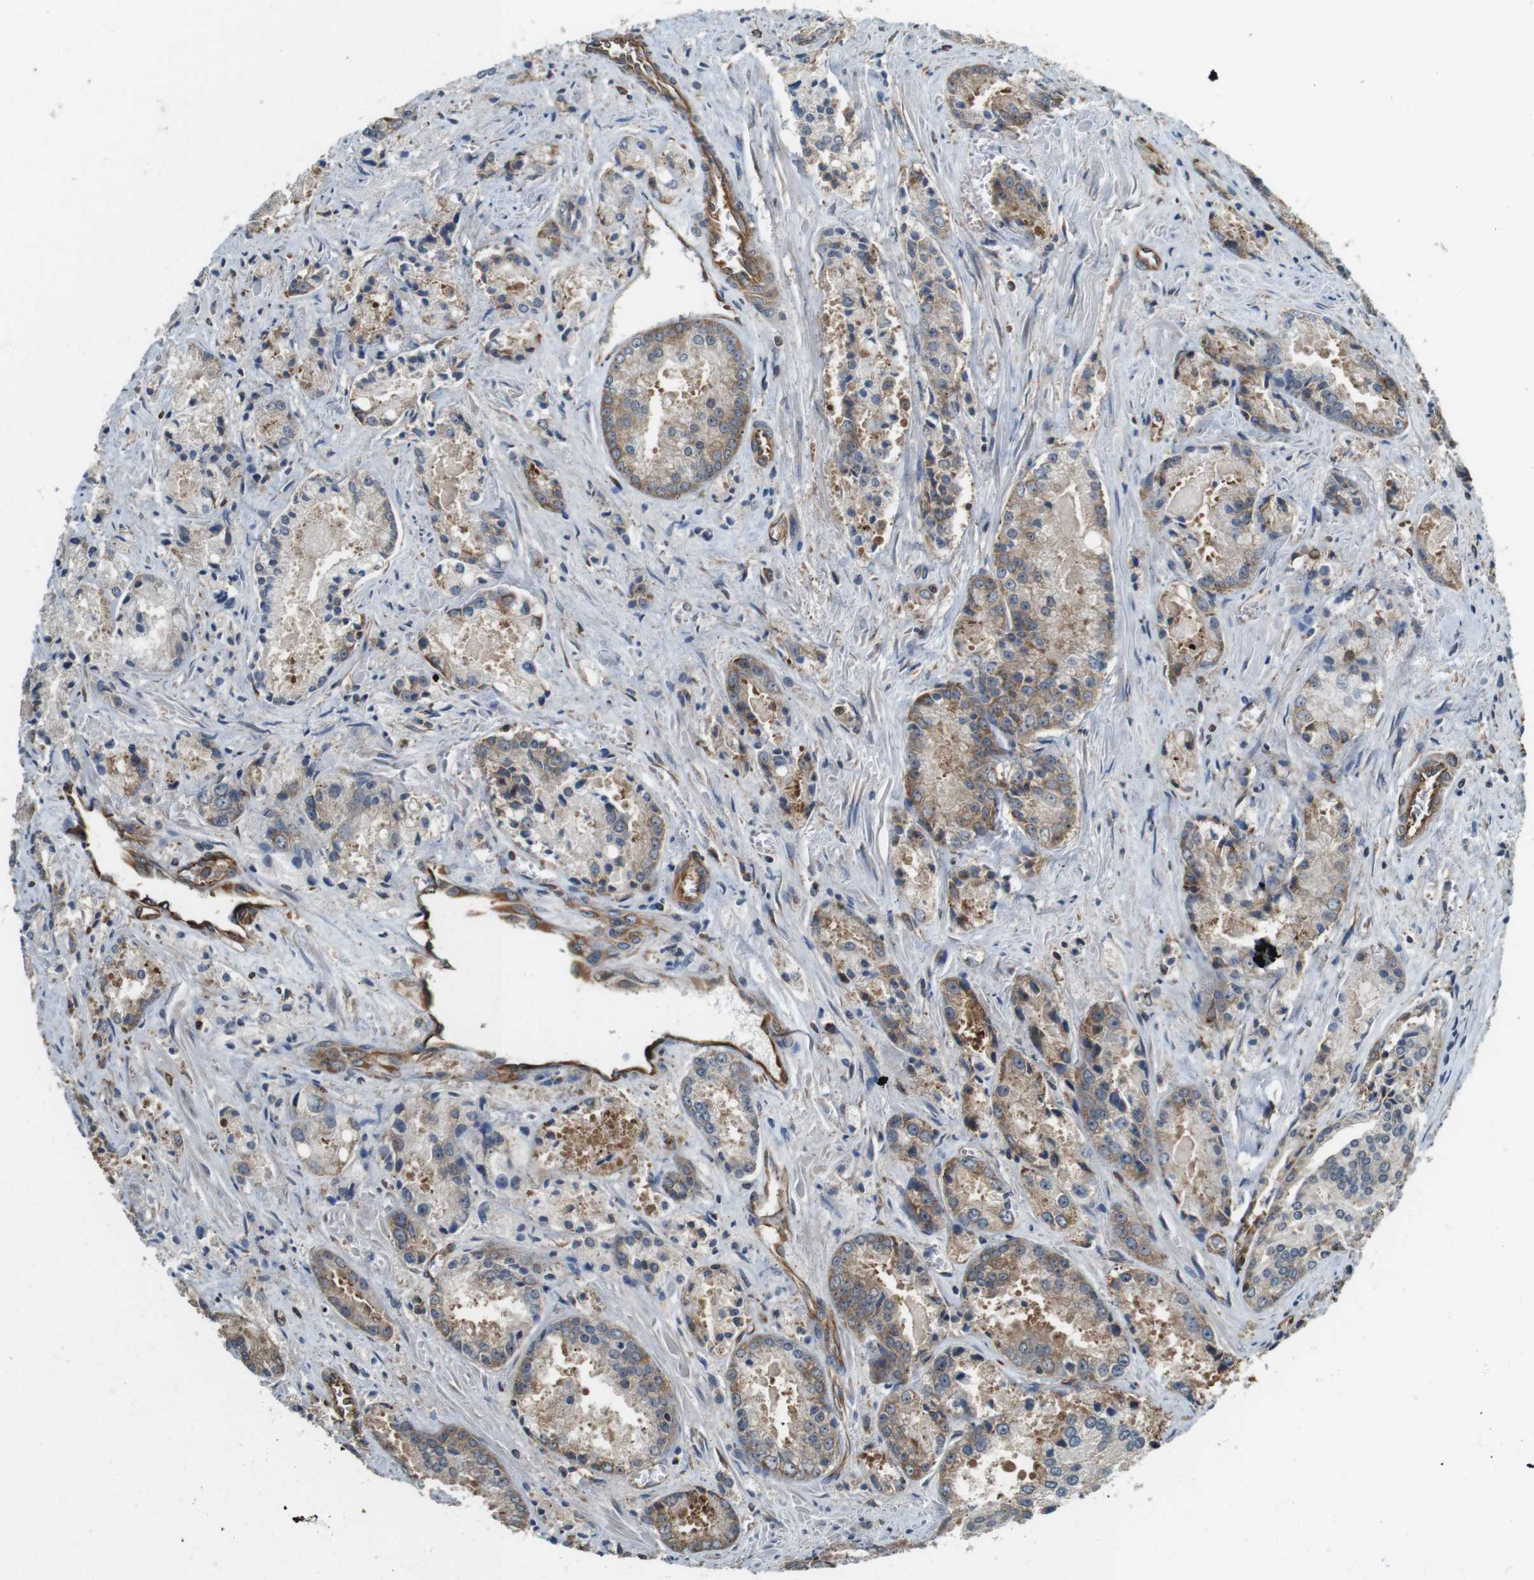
{"staining": {"intensity": "weak", "quantity": "25%-75%", "location": "cytoplasmic/membranous"}, "tissue": "prostate cancer", "cell_type": "Tumor cells", "image_type": "cancer", "snomed": [{"axis": "morphology", "description": "Adenocarcinoma, Low grade"}, {"axis": "topography", "description": "Prostate"}], "caption": "High-power microscopy captured an IHC photomicrograph of prostate adenocarcinoma (low-grade), revealing weak cytoplasmic/membranous positivity in about 25%-75% of tumor cells. (DAB (3,3'-diaminobenzidine) = brown stain, brightfield microscopy at high magnification).", "gene": "PA2G4", "patient": {"sex": "male", "age": 64}}